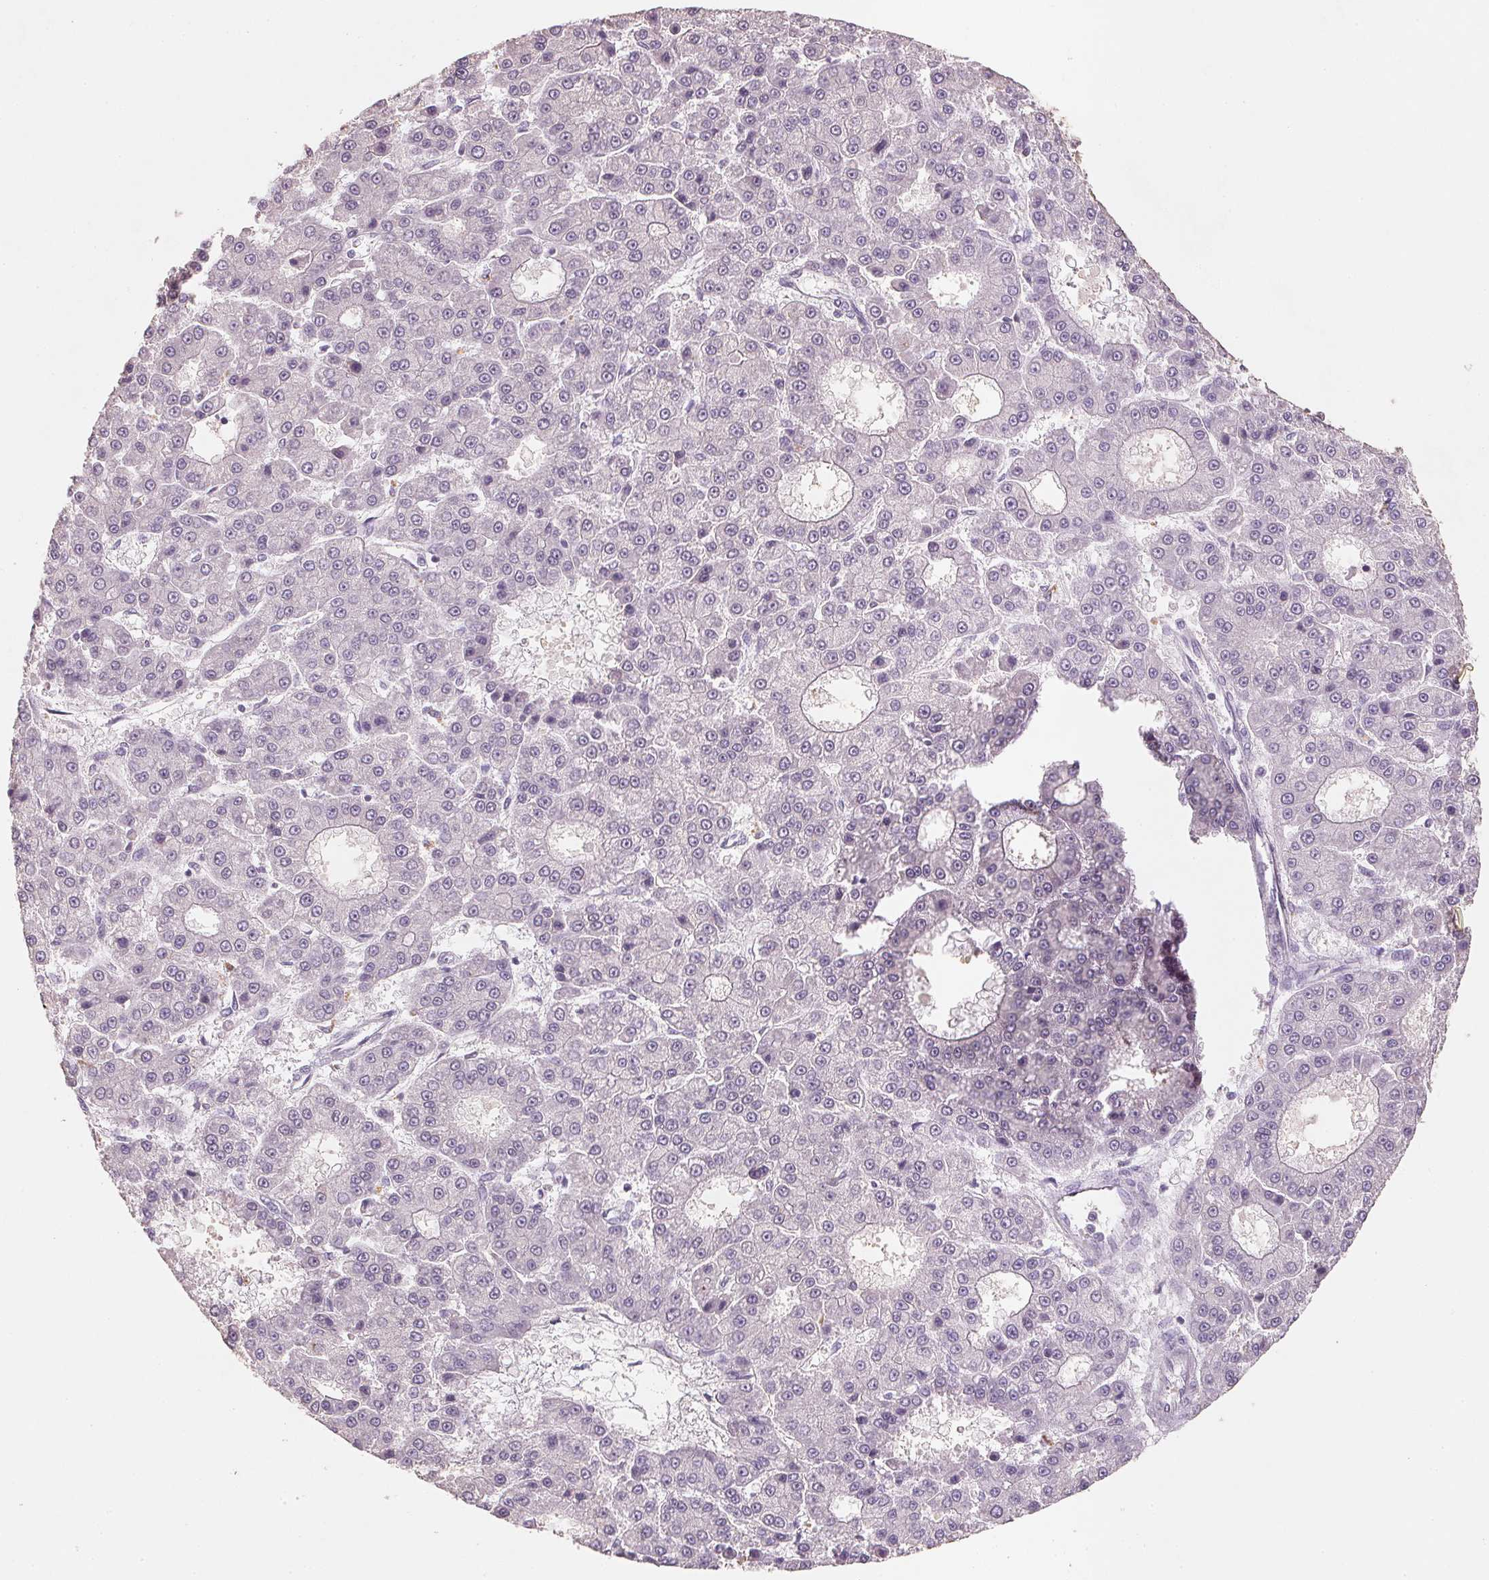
{"staining": {"intensity": "negative", "quantity": "none", "location": "none"}, "tissue": "liver cancer", "cell_type": "Tumor cells", "image_type": "cancer", "snomed": [{"axis": "morphology", "description": "Carcinoma, Hepatocellular, NOS"}, {"axis": "topography", "description": "Liver"}], "caption": "Hepatocellular carcinoma (liver) stained for a protein using immunohistochemistry (IHC) shows no staining tumor cells.", "gene": "CXCL5", "patient": {"sex": "male", "age": 70}}